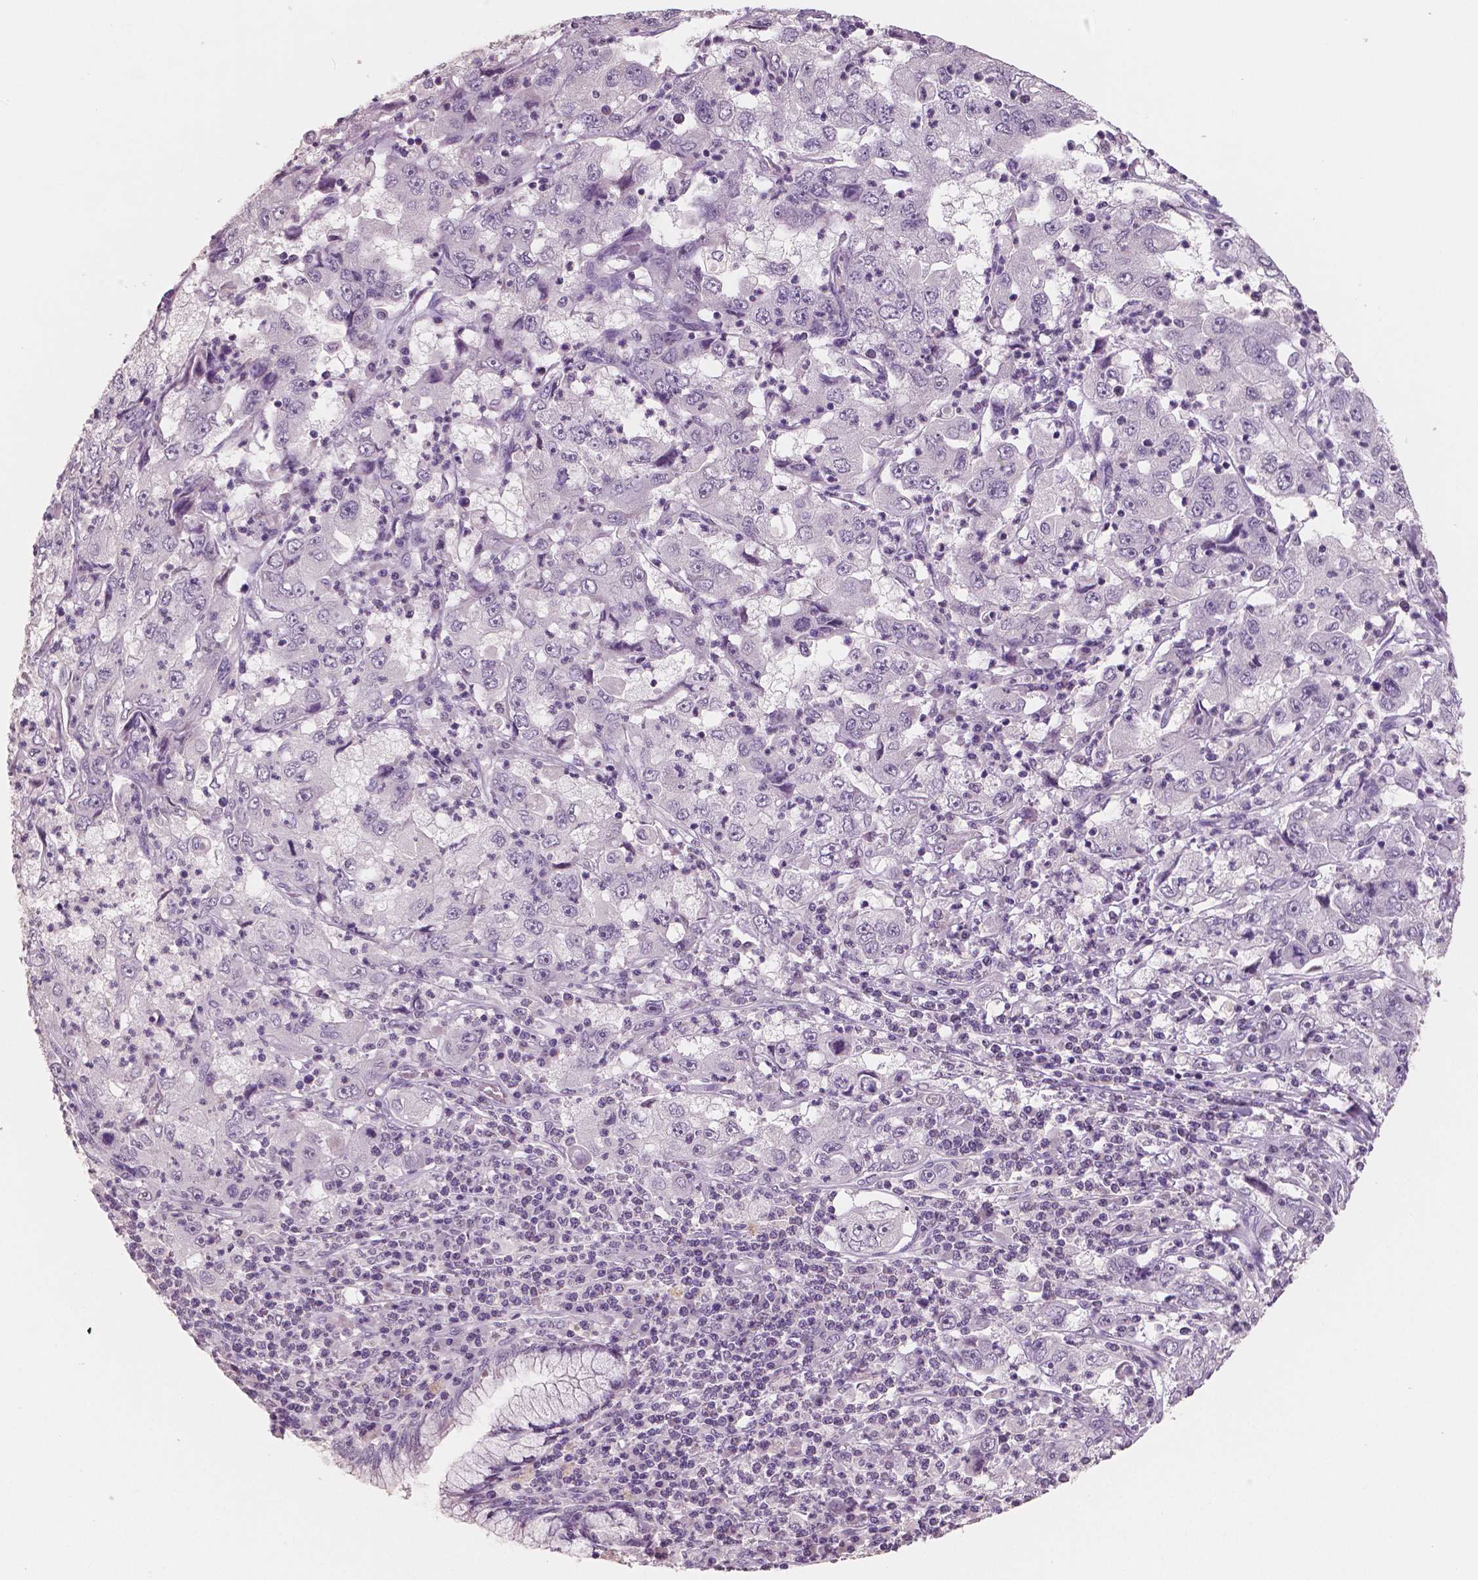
{"staining": {"intensity": "negative", "quantity": "none", "location": "none"}, "tissue": "cervical cancer", "cell_type": "Tumor cells", "image_type": "cancer", "snomed": [{"axis": "morphology", "description": "Squamous cell carcinoma, NOS"}, {"axis": "topography", "description": "Cervix"}], "caption": "IHC photomicrograph of squamous cell carcinoma (cervical) stained for a protein (brown), which shows no expression in tumor cells.", "gene": "NECAB1", "patient": {"sex": "female", "age": 36}}